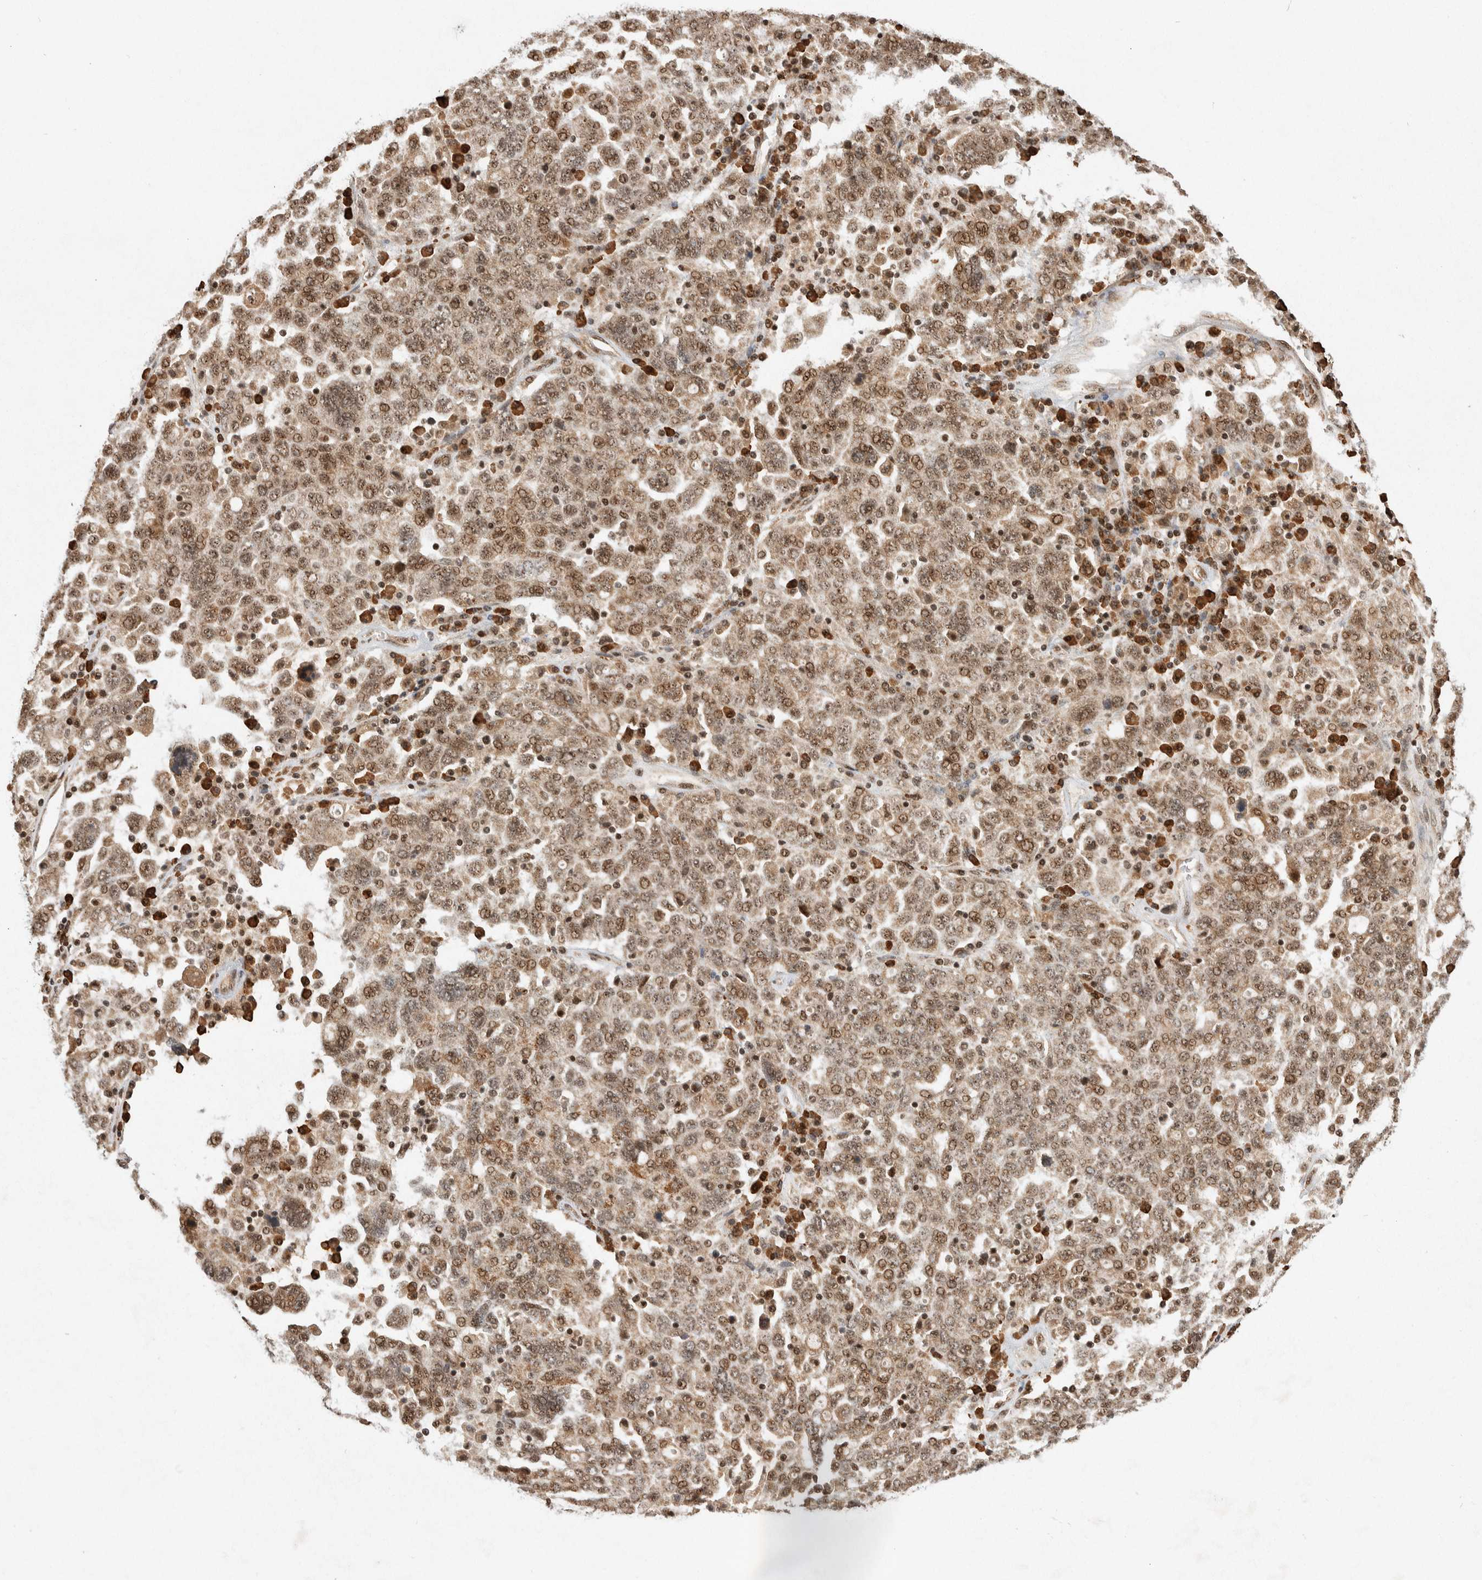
{"staining": {"intensity": "moderate", "quantity": ">75%", "location": "cytoplasmic/membranous,nuclear"}, "tissue": "ovarian cancer", "cell_type": "Tumor cells", "image_type": "cancer", "snomed": [{"axis": "morphology", "description": "Carcinoma, endometroid"}, {"axis": "topography", "description": "Ovary"}], "caption": "Tumor cells reveal moderate cytoplasmic/membranous and nuclear expression in approximately >75% of cells in ovarian cancer (endometroid carcinoma).", "gene": "TOR1B", "patient": {"sex": "female", "age": 62}}